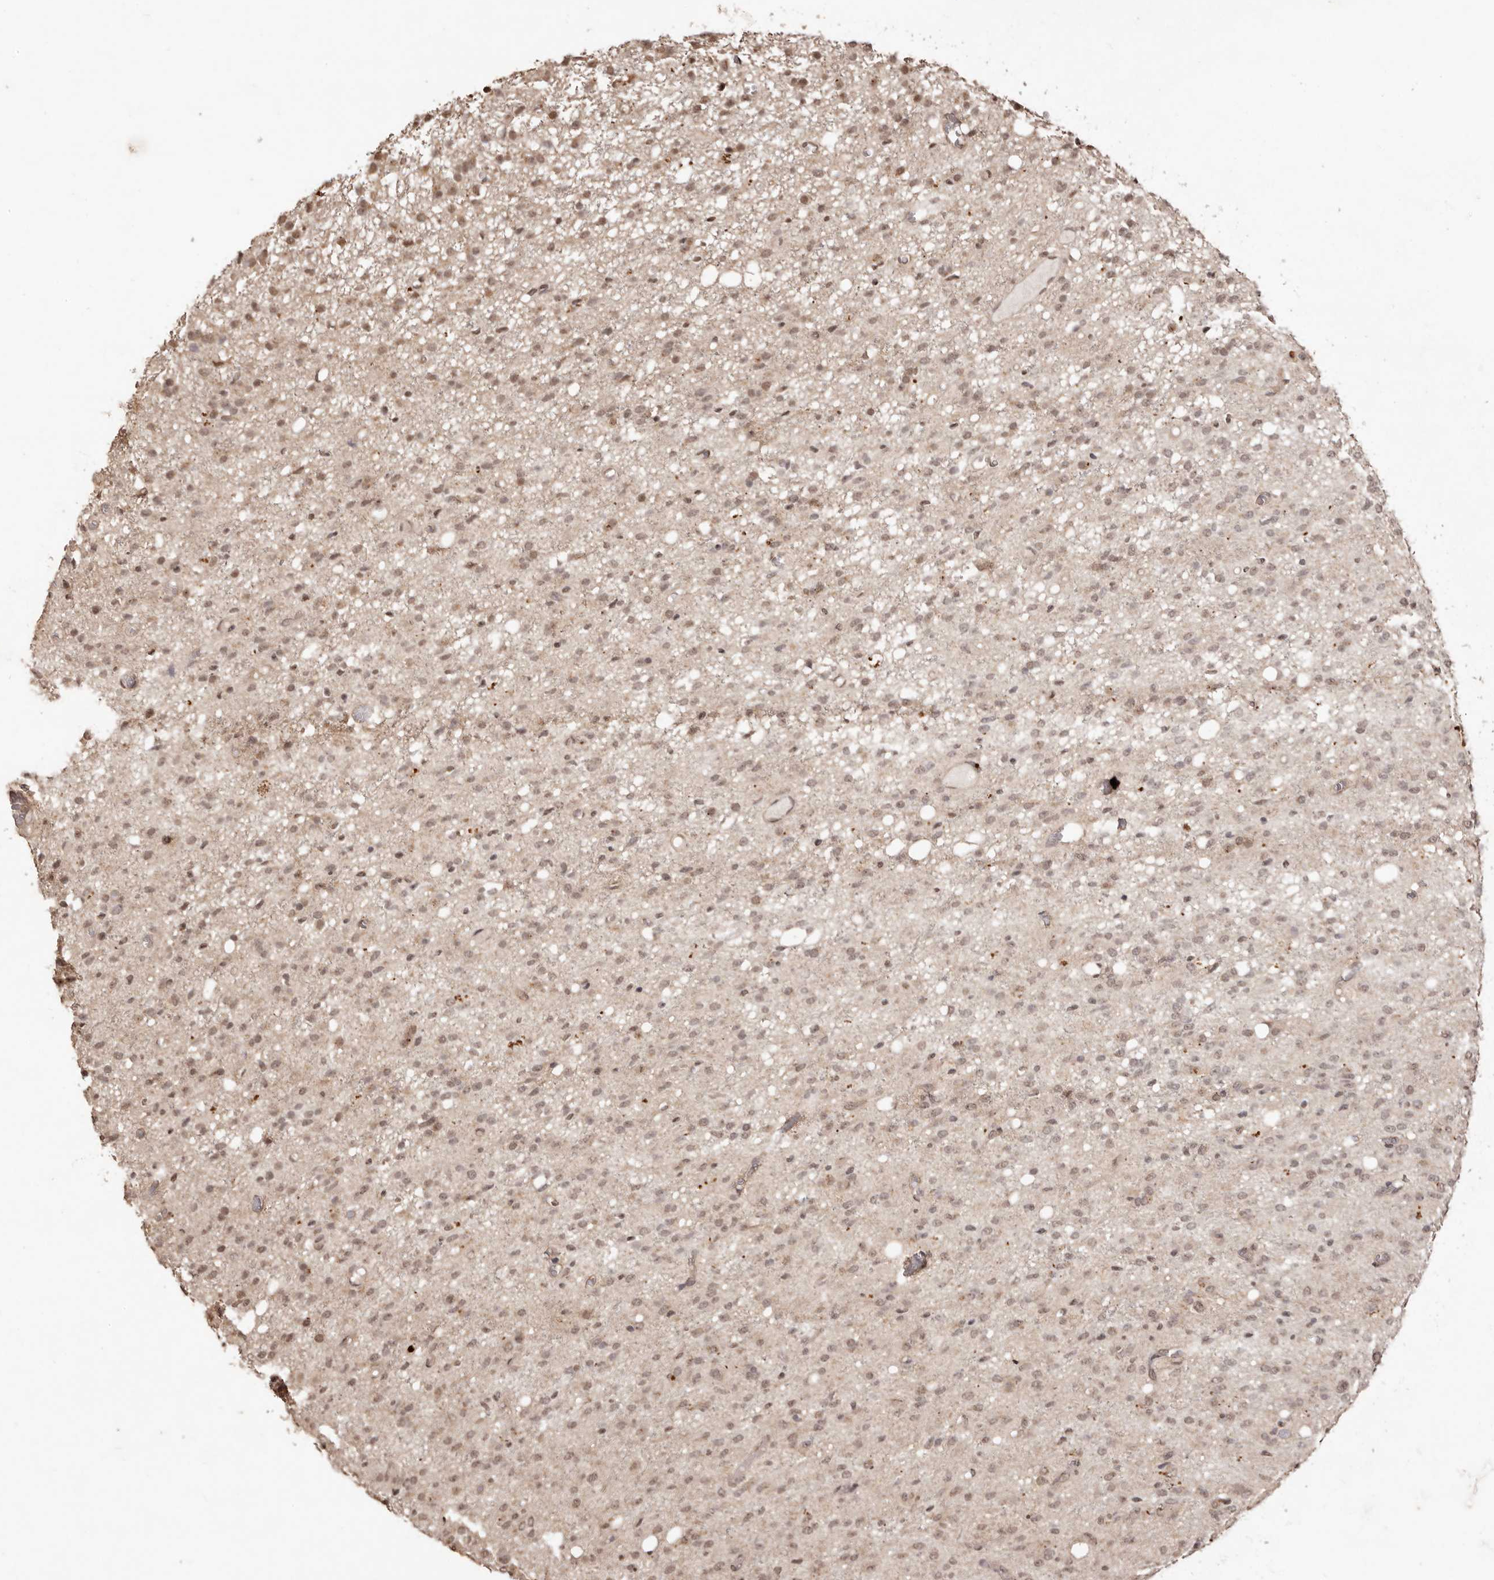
{"staining": {"intensity": "weak", "quantity": ">75%", "location": "nuclear"}, "tissue": "glioma", "cell_type": "Tumor cells", "image_type": "cancer", "snomed": [{"axis": "morphology", "description": "Glioma, malignant, High grade"}, {"axis": "topography", "description": "Brain"}], "caption": "Immunohistochemistry image of neoplastic tissue: human malignant glioma (high-grade) stained using immunohistochemistry (IHC) demonstrates low levels of weak protein expression localized specifically in the nuclear of tumor cells, appearing as a nuclear brown color.", "gene": "NOTCH1", "patient": {"sex": "female", "age": 59}}